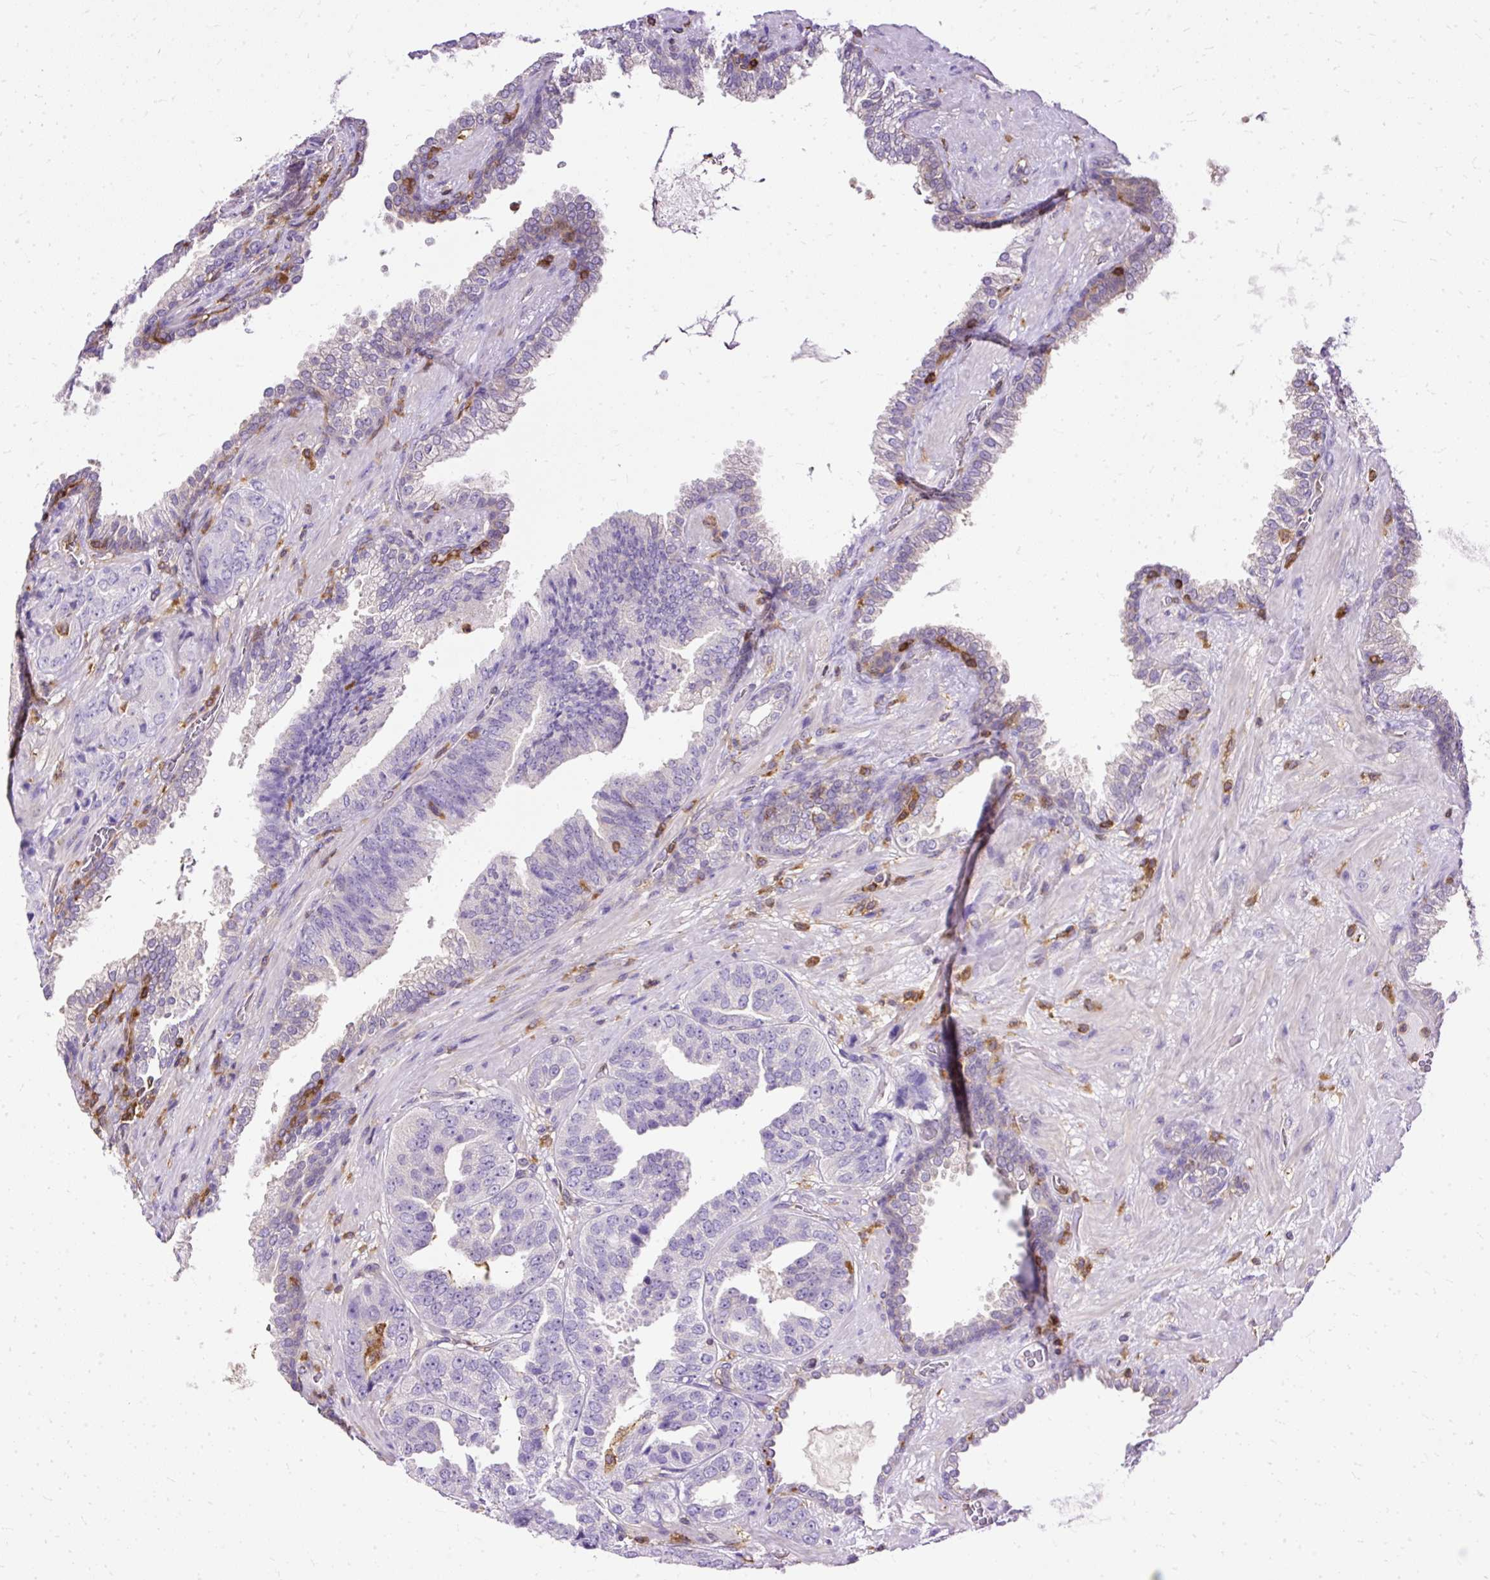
{"staining": {"intensity": "negative", "quantity": "none", "location": "none"}, "tissue": "prostate cancer", "cell_type": "Tumor cells", "image_type": "cancer", "snomed": [{"axis": "morphology", "description": "Adenocarcinoma, High grade"}, {"axis": "topography", "description": "Prostate"}], "caption": "Micrograph shows no significant protein expression in tumor cells of prostate cancer (high-grade adenocarcinoma).", "gene": "TWF2", "patient": {"sex": "male", "age": 63}}